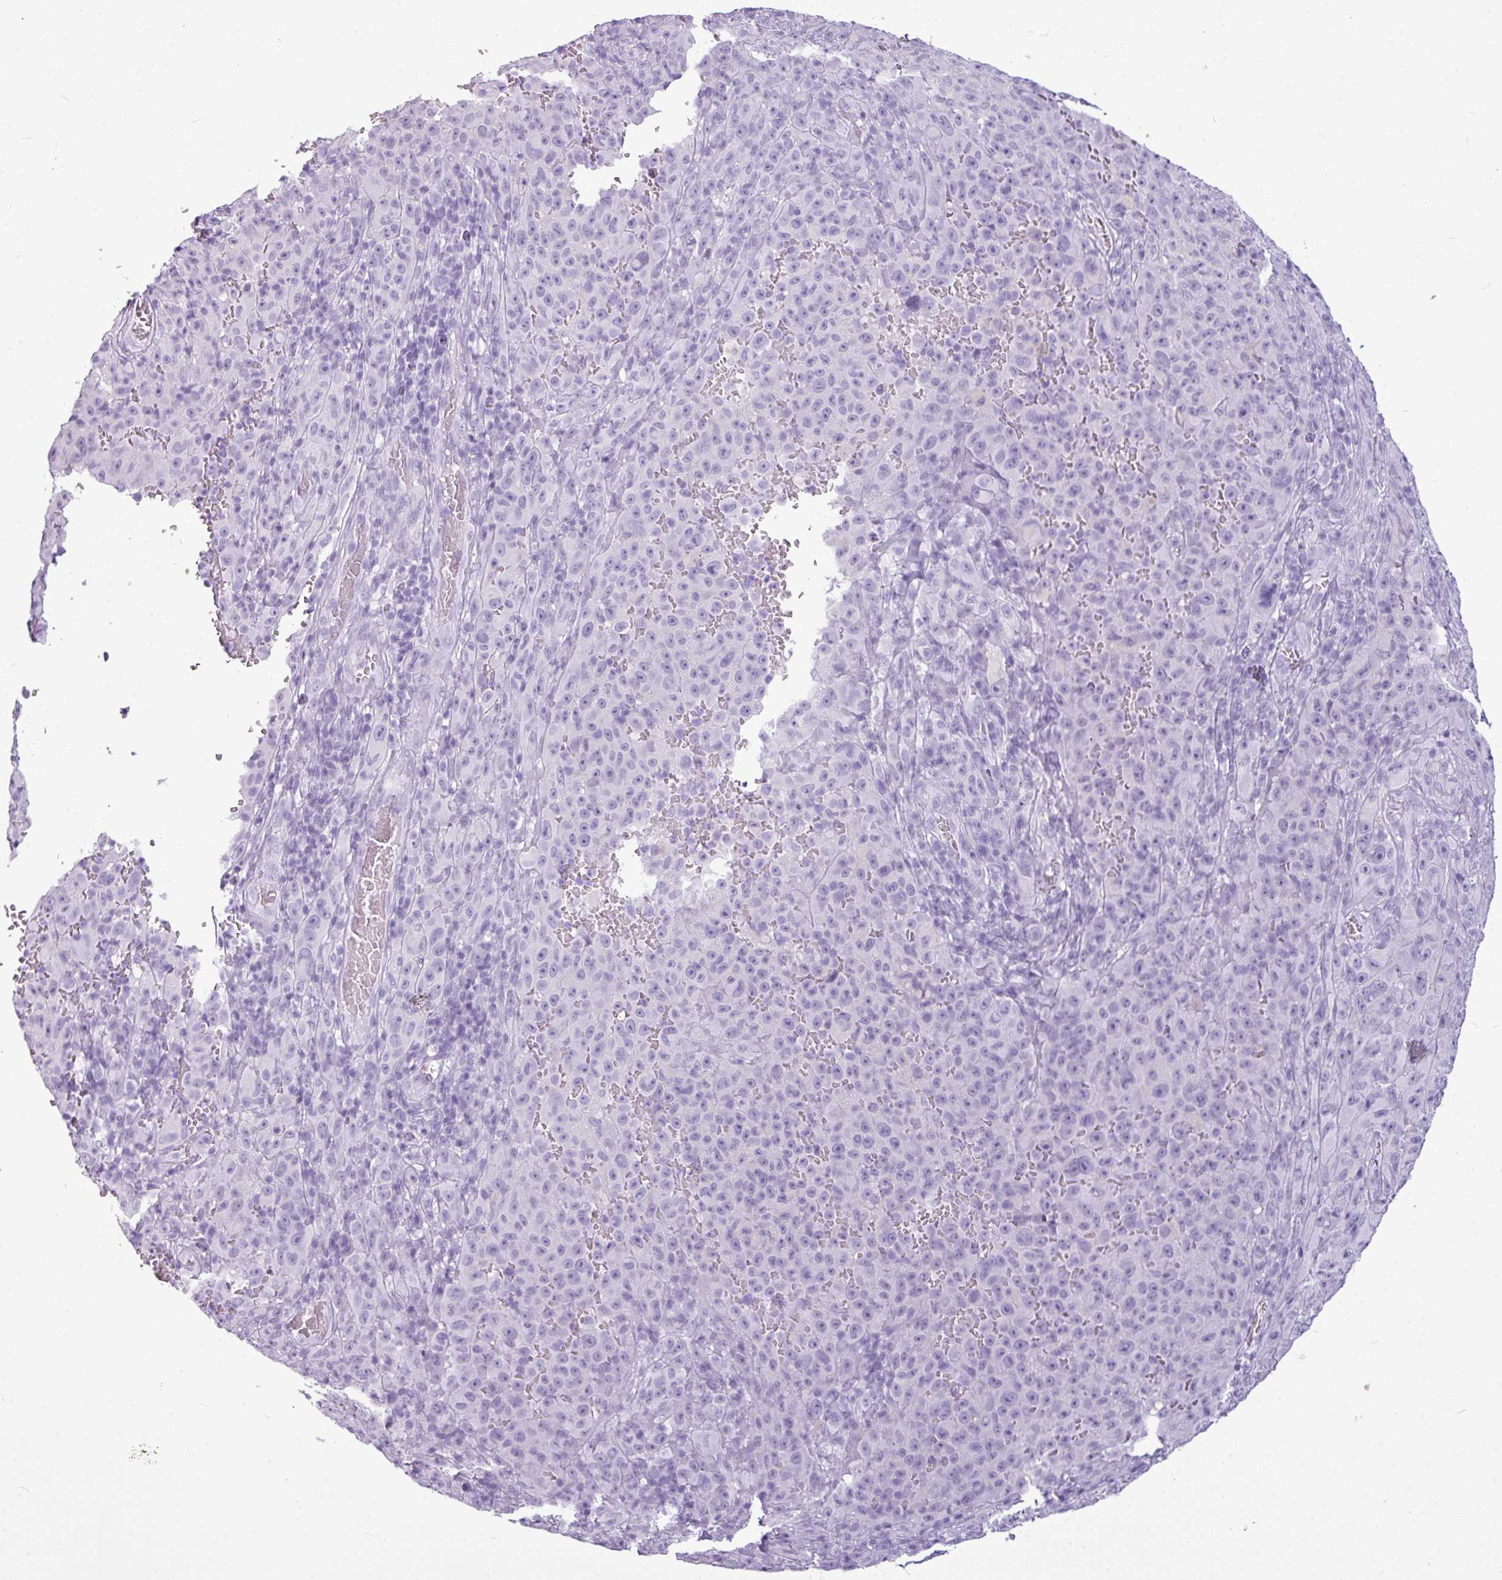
{"staining": {"intensity": "negative", "quantity": "none", "location": "none"}, "tissue": "melanoma", "cell_type": "Tumor cells", "image_type": "cancer", "snomed": [{"axis": "morphology", "description": "Malignant melanoma, NOS"}, {"axis": "topography", "description": "Skin"}], "caption": "This photomicrograph is of malignant melanoma stained with IHC to label a protein in brown with the nuclei are counter-stained blue. There is no positivity in tumor cells.", "gene": "AMY1B", "patient": {"sex": "female", "age": 82}}